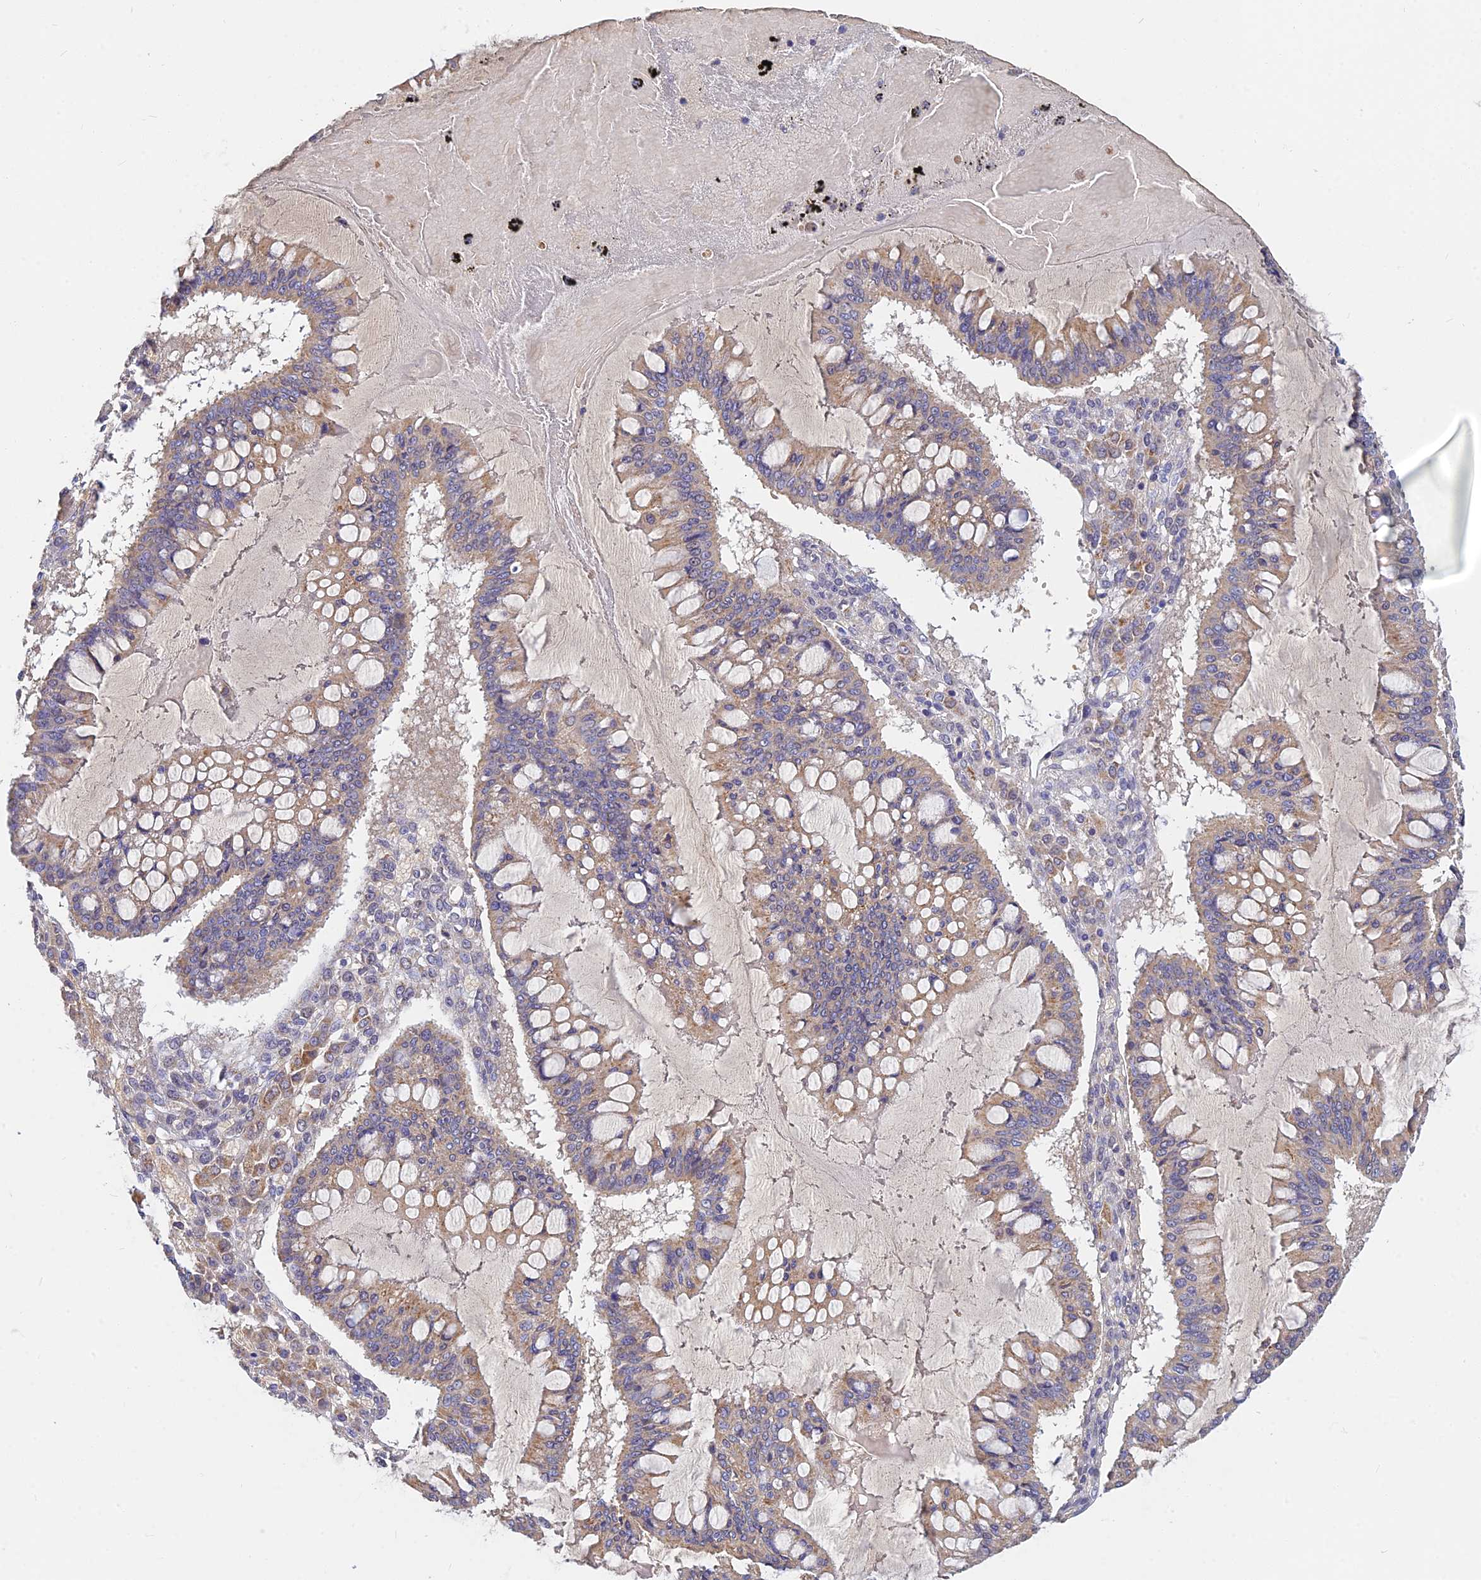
{"staining": {"intensity": "weak", "quantity": ">75%", "location": "cytoplasmic/membranous"}, "tissue": "ovarian cancer", "cell_type": "Tumor cells", "image_type": "cancer", "snomed": [{"axis": "morphology", "description": "Cystadenocarcinoma, mucinous, NOS"}, {"axis": "topography", "description": "Ovary"}], "caption": "Immunohistochemistry (DAB (3,3'-diaminobenzidine)) staining of human mucinous cystadenocarcinoma (ovarian) reveals weak cytoplasmic/membranous protein positivity in approximately >75% of tumor cells.", "gene": "CACNA1B", "patient": {"sex": "female", "age": 73}}